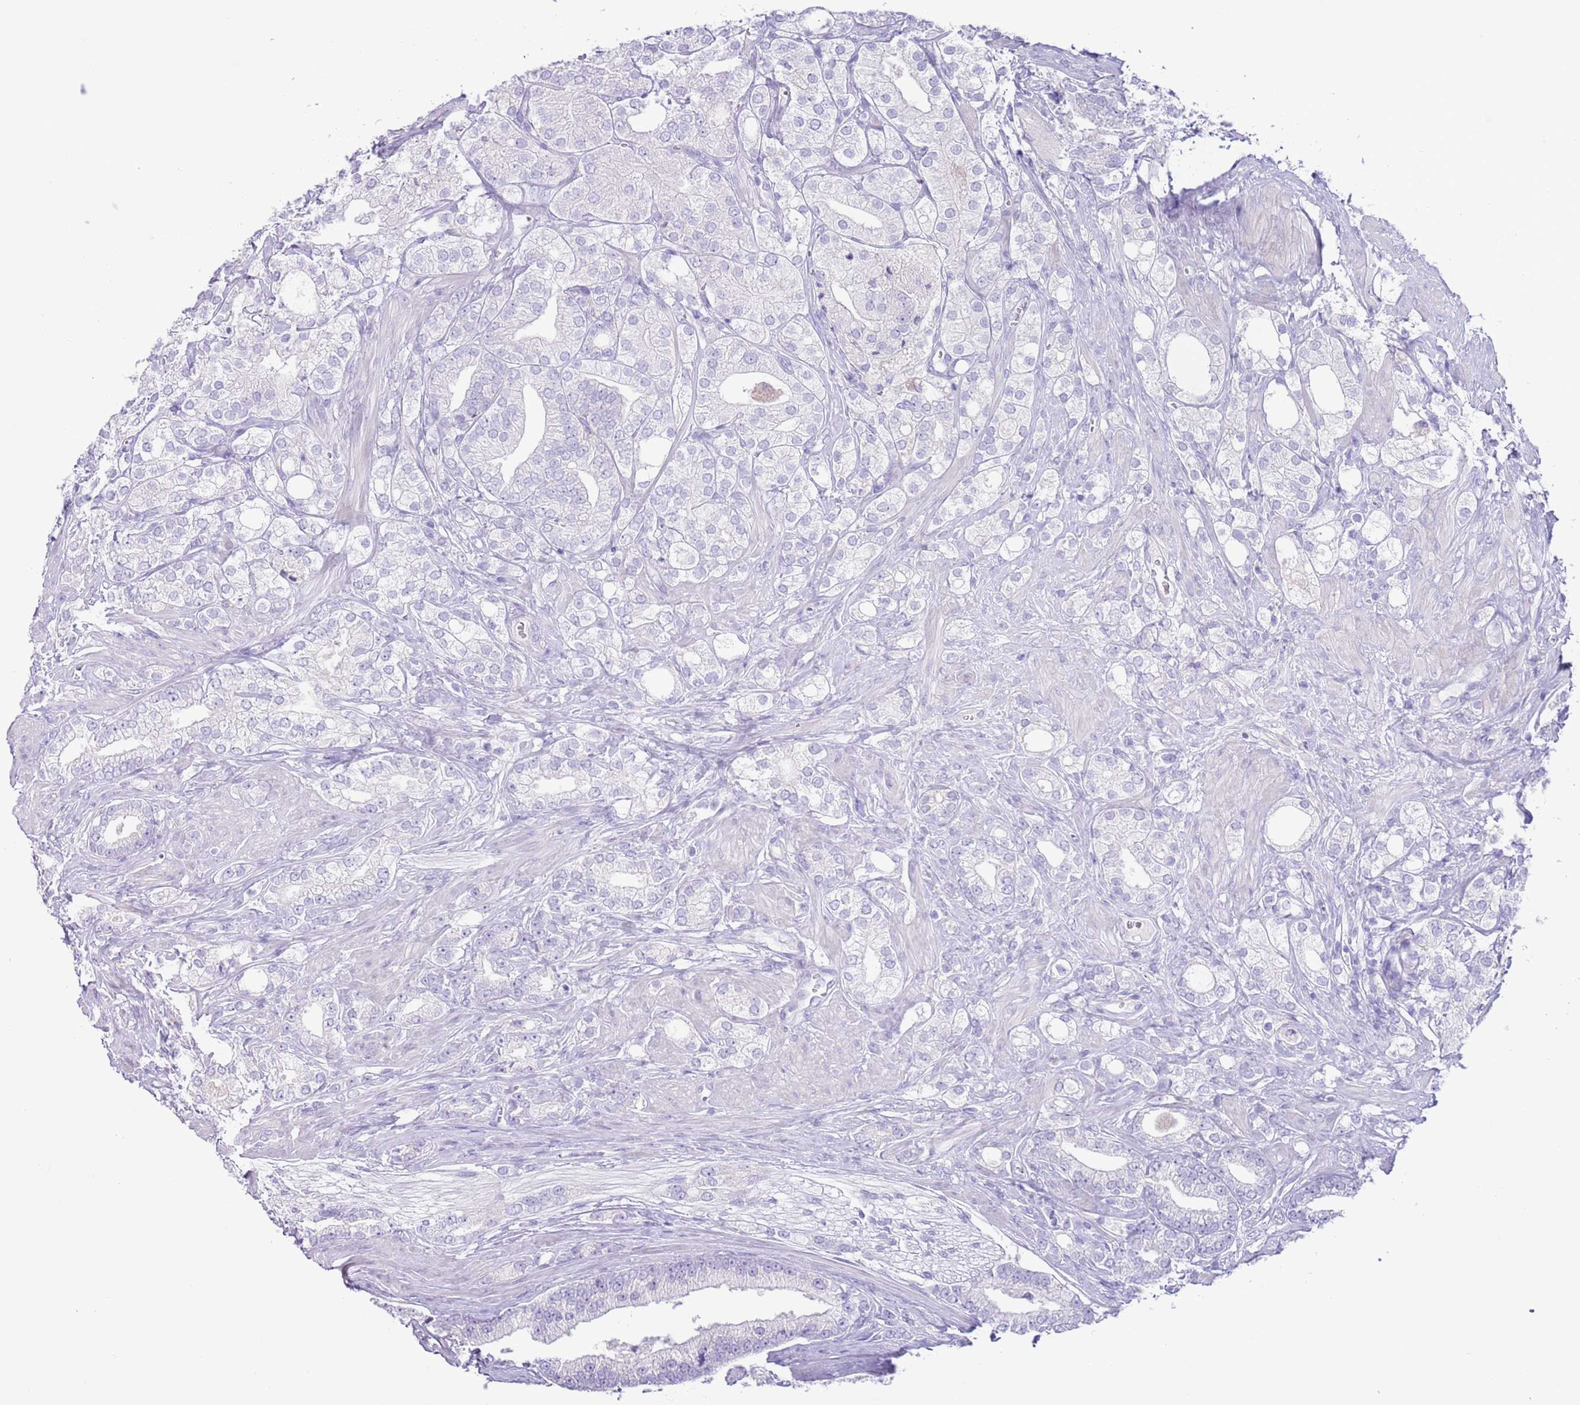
{"staining": {"intensity": "negative", "quantity": "none", "location": "none"}, "tissue": "prostate cancer", "cell_type": "Tumor cells", "image_type": "cancer", "snomed": [{"axis": "morphology", "description": "Adenocarcinoma, High grade"}, {"axis": "topography", "description": "Prostate"}], "caption": "Immunohistochemistry (IHC) histopathology image of prostate high-grade adenocarcinoma stained for a protein (brown), which demonstrates no expression in tumor cells. The staining is performed using DAB (3,3'-diaminobenzidine) brown chromogen with nuclei counter-stained in using hematoxylin.", "gene": "ZNF697", "patient": {"sex": "male", "age": 50}}